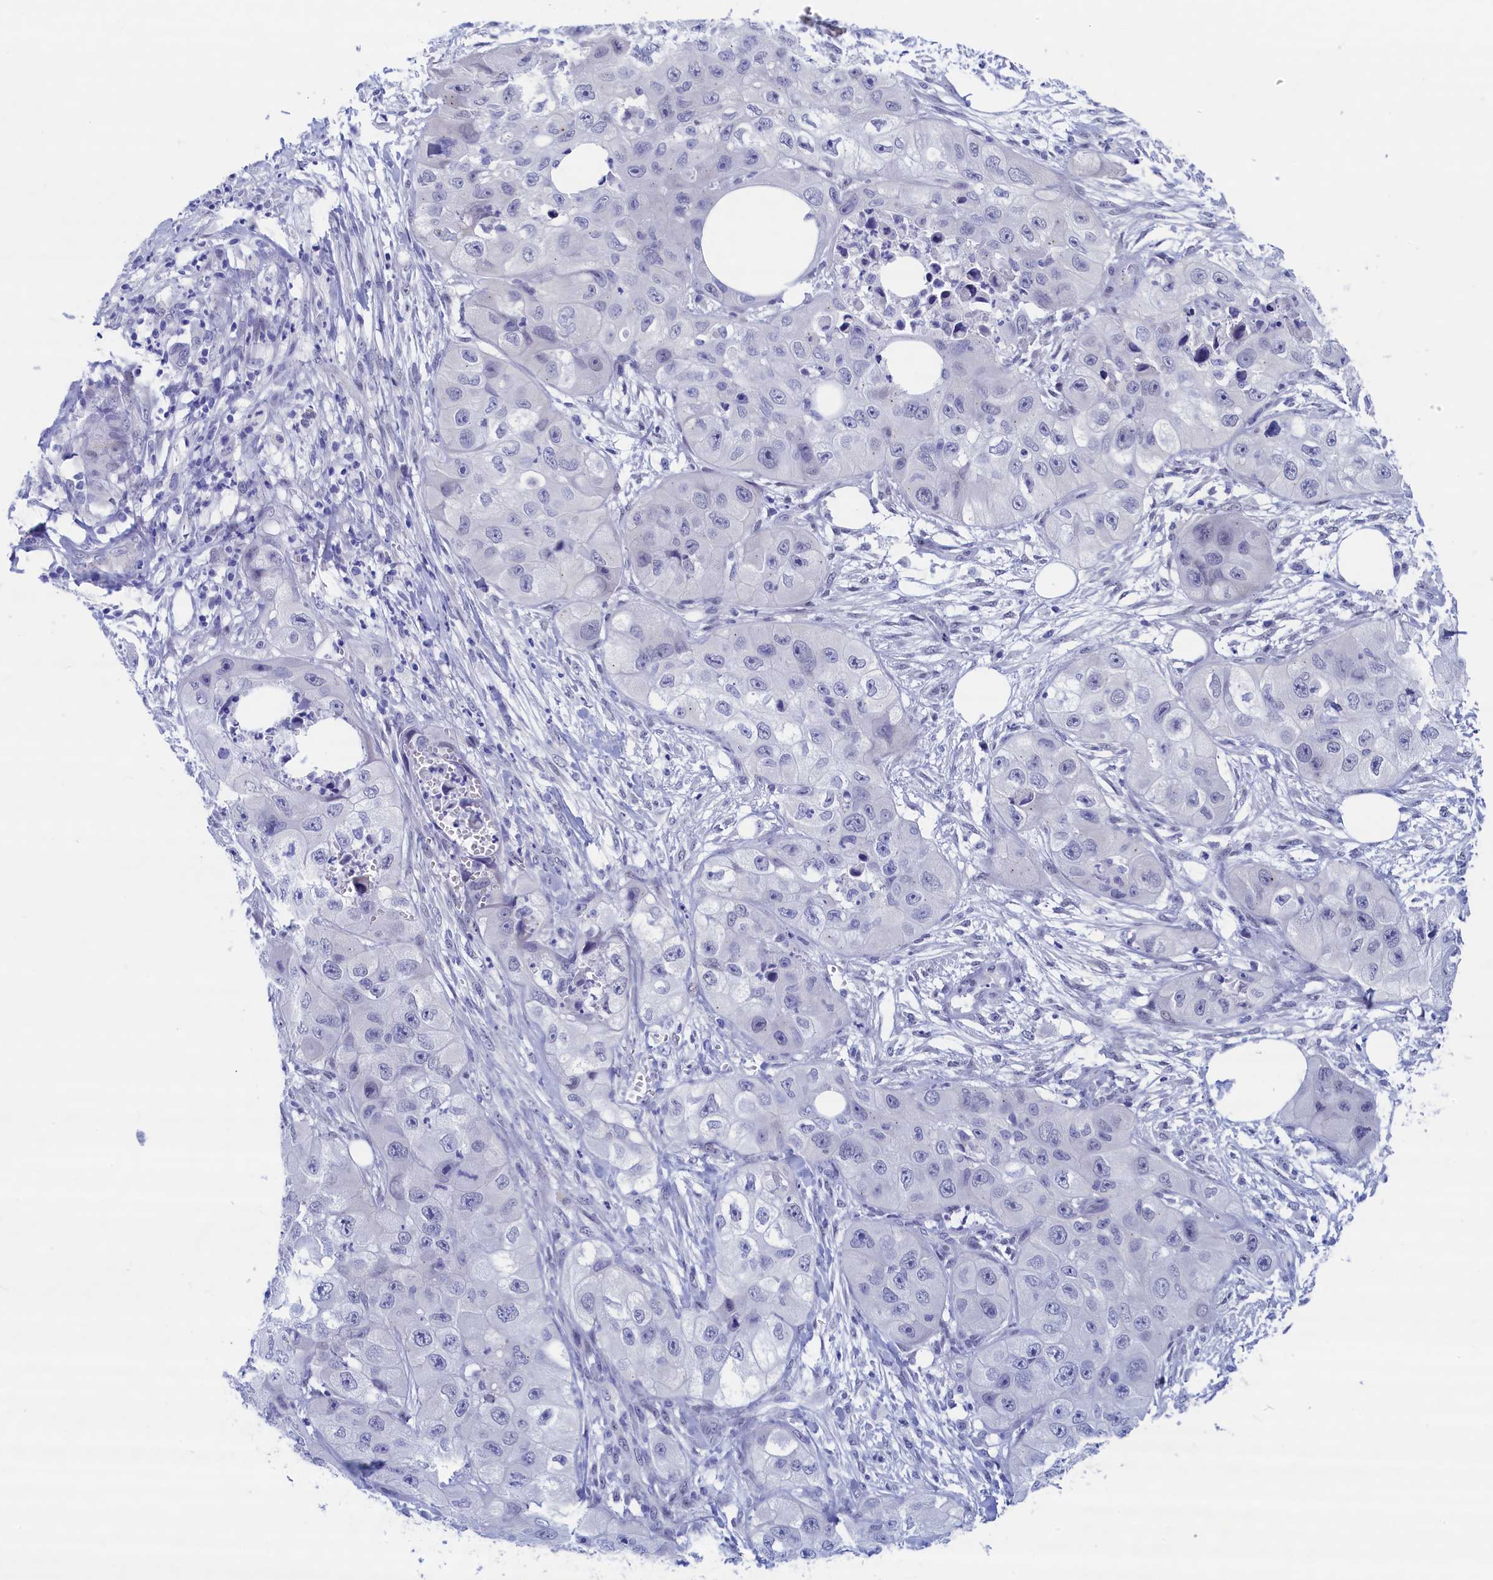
{"staining": {"intensity": "negative", "quantity": "none", "location": "none"}, "tissue": "skin cancer", "cell_type": "Tumor cells", "image_type": "cancer", "snomed": [{"axis": "morphology", "description": "Squamous cell carcinoma, NOS"}, {"axis": "topography", "description": "Skin"}, {"axis": "topography", "description": "Subcutis"}], "caption": "Immunohistochemical staining of human skin cancer (squamous cell carcinoma) displays no significant expression in tumor cells. Nuclei are stained in blue.", "gene": "WDR83", "patient": {"sex": "male", "age": 73}}